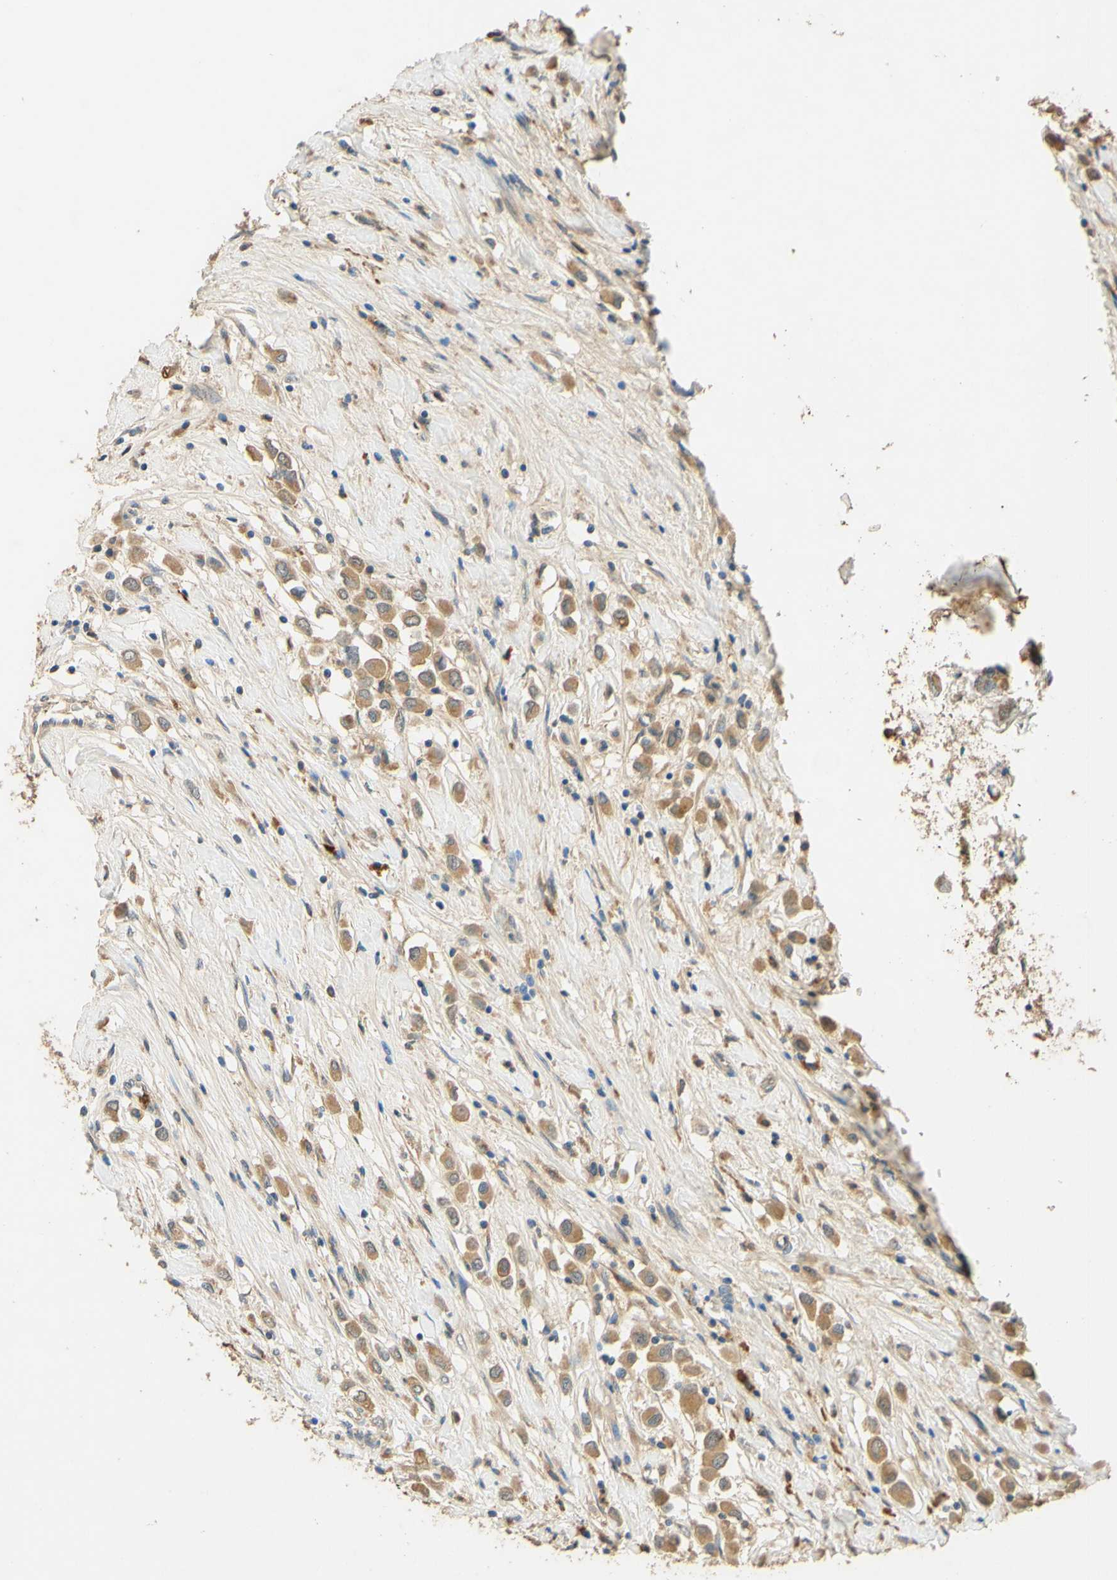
{"staining": {"intensity": "moderate", "quantity": ">75%", "location": "cytoplasmic/membranous"}, "tissue": "breast cancer", "cell_type": "Tumor cells", "image_type": "cancer", "snomed": [{"axis": "morphology", "description": "Duct carcinoma"}, {"axis": "topography", "description": "Breast"}], "caption": "IHC image of neoplastic tissue: intraductal carcinoma (breast) stained using immunohistochemistry shows medium levels of moderate protein expression localized specifically in the cytoplasmic/membranous of tumor cells, appearing as a cytoplasmic/membranous brown color.", "gene": "ENTREP2", "patient": {"sex": "female", "age": 61}}